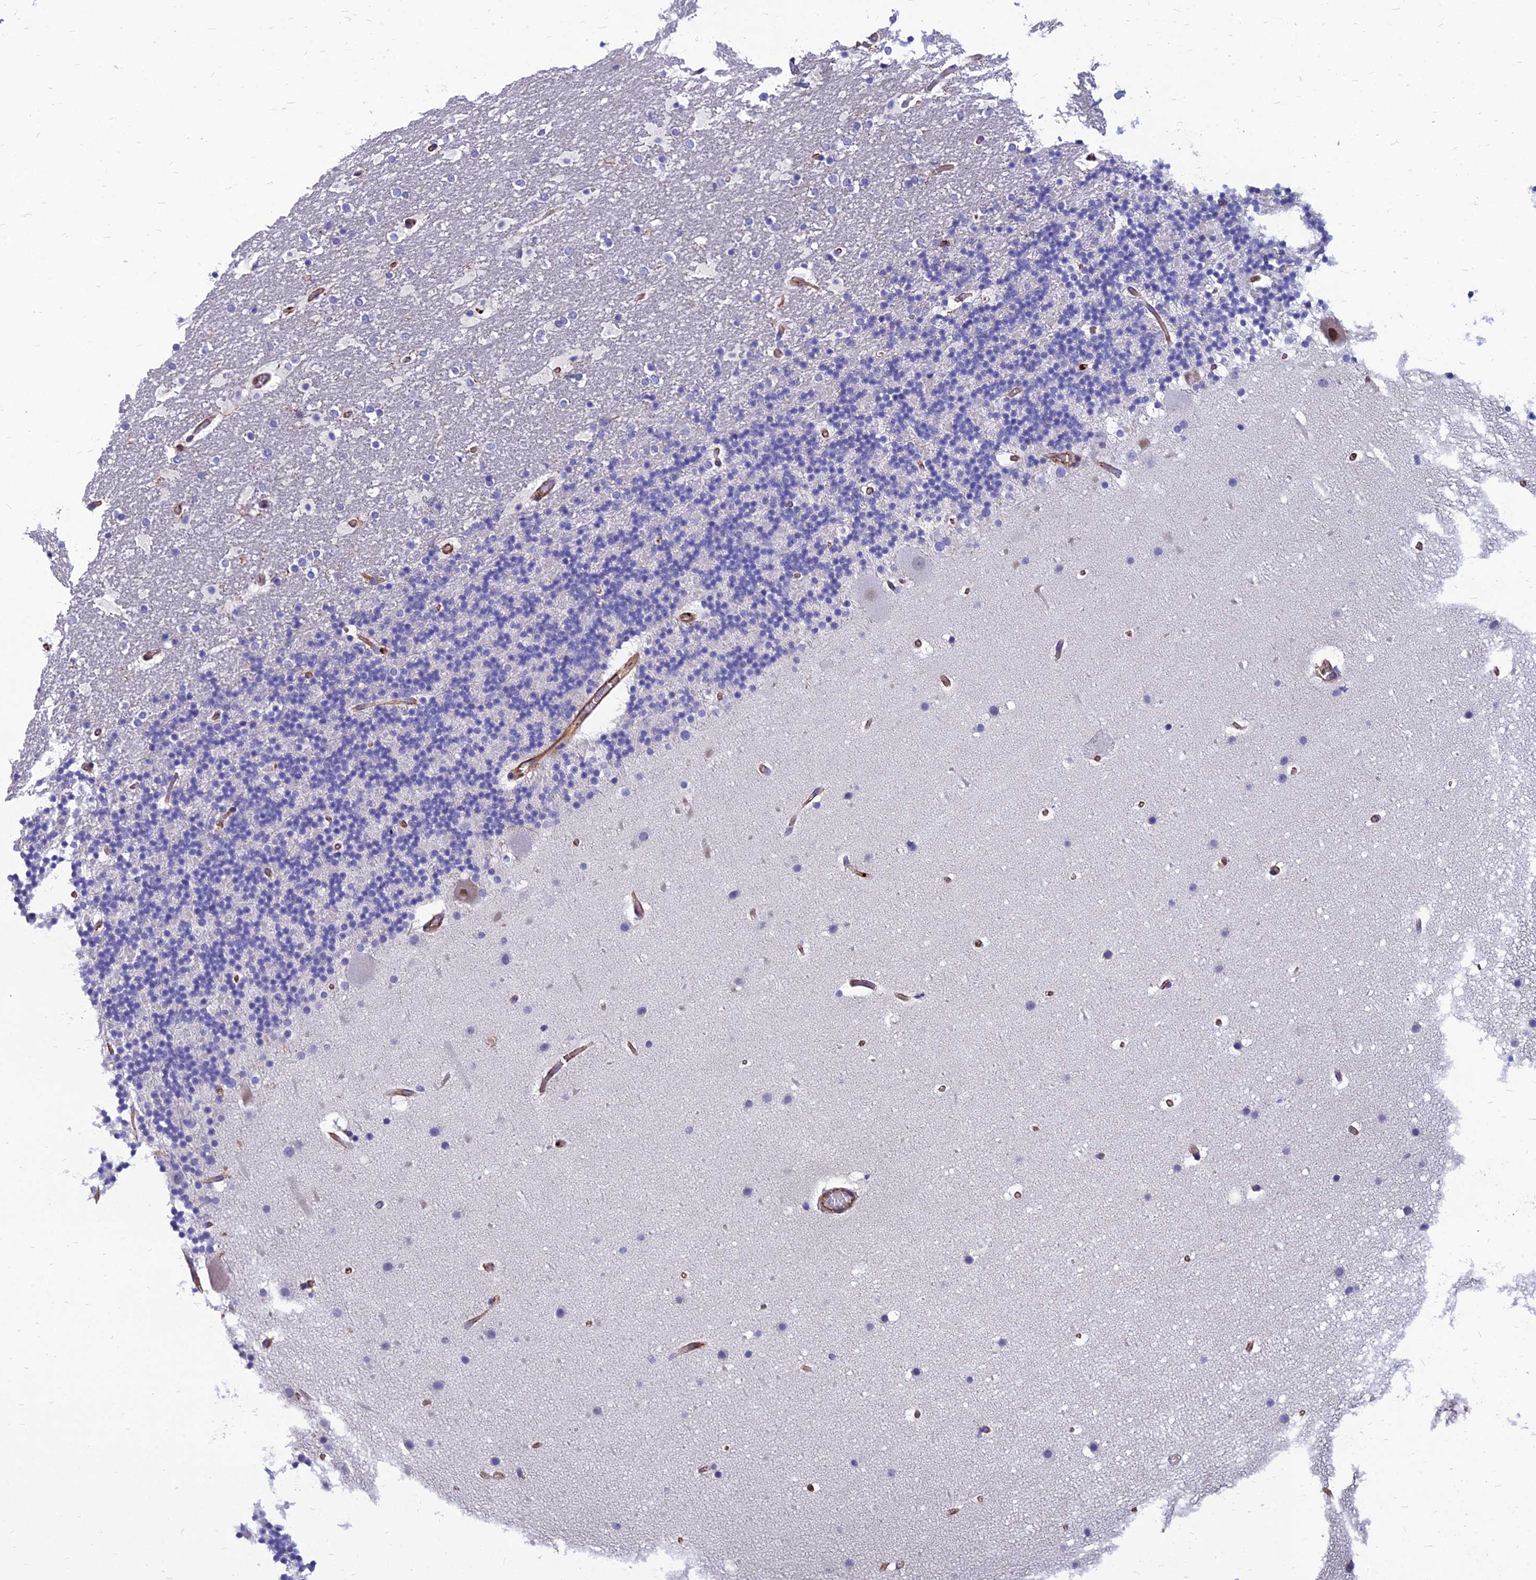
{"staining": {"intensity": "negative", "quantity": "none", "location": "none"}, "tissue": "cerebellum", "cell_type": "Cells in granular layer", "image_type": "normal", "snomed": [{"axis": "morphology", "description": "Normal tissue, NOS"}, {"axis": "topography", "description": "Cerebellum"}], "caption": "High magnification brightfield microscopy of unremarkable cerebellum stained with DAB (brown) and counterstained with hematoxylin (blue): cells in granular layer show no significant expression. (DAB (3,3'-diaminobenzidine) immunohistochemistry (IHC) visualized using brightfield microscopy, high magnification).", "gene": "PSMD11", "patient": {"sex": "male", "age": 57}}